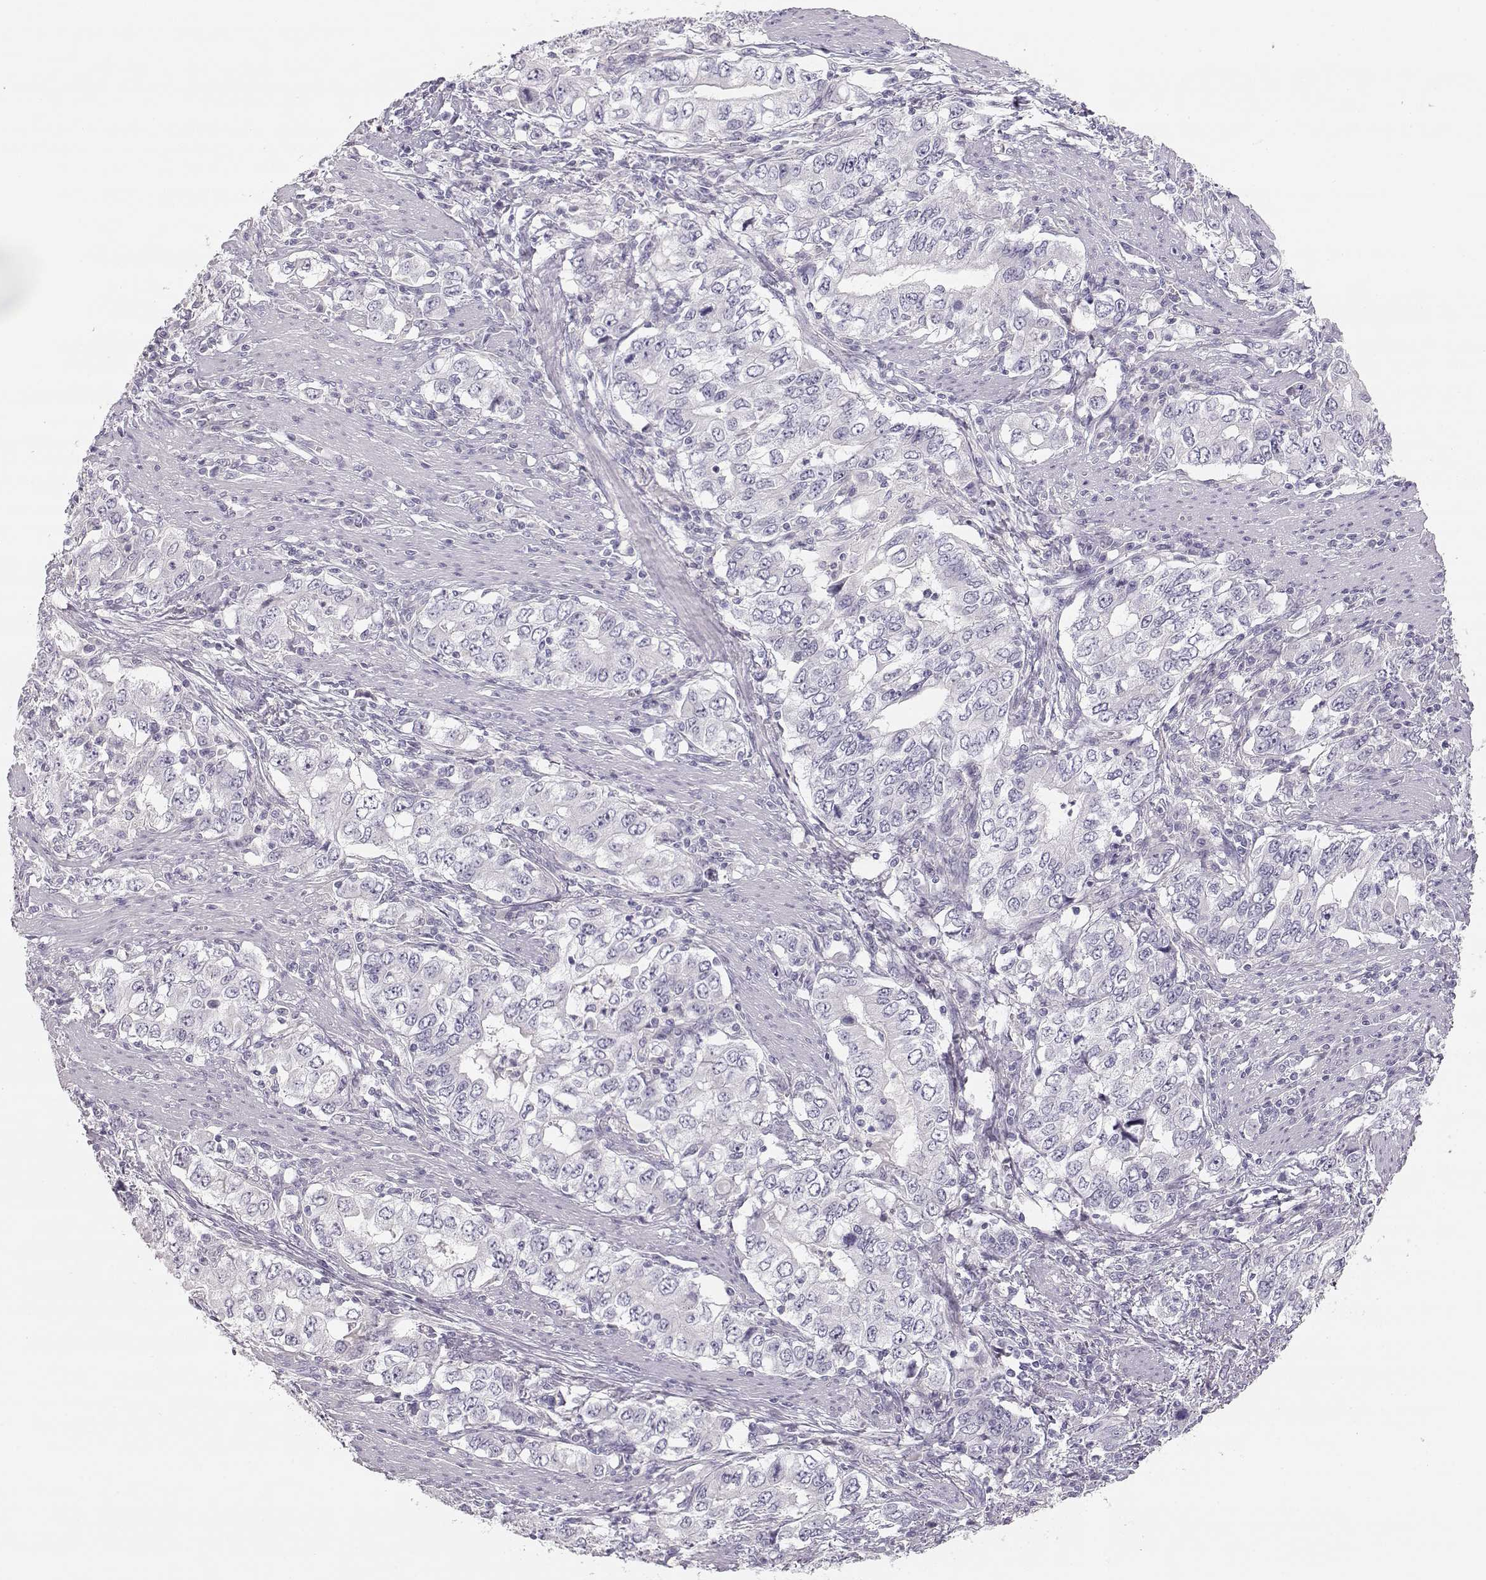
{"staining": {"intensity": "negative", "quantity": "none", "location": "none"}, "tissue": "stomach cancer", "cell_type": "Tumor cells", "image_type": "cancer", "snomed": [{"axis": "morphology", "description": "Adenocarcinoma, NOS"}, {"axis": "topography", "description": "Stomach, lower"}], "caption": "A histopathology image of human adenocarcinoma (stomach) is negative for staining in tumor cells.", "gene": "LEPR", "patient": {"sex": "female", "age": 72}}